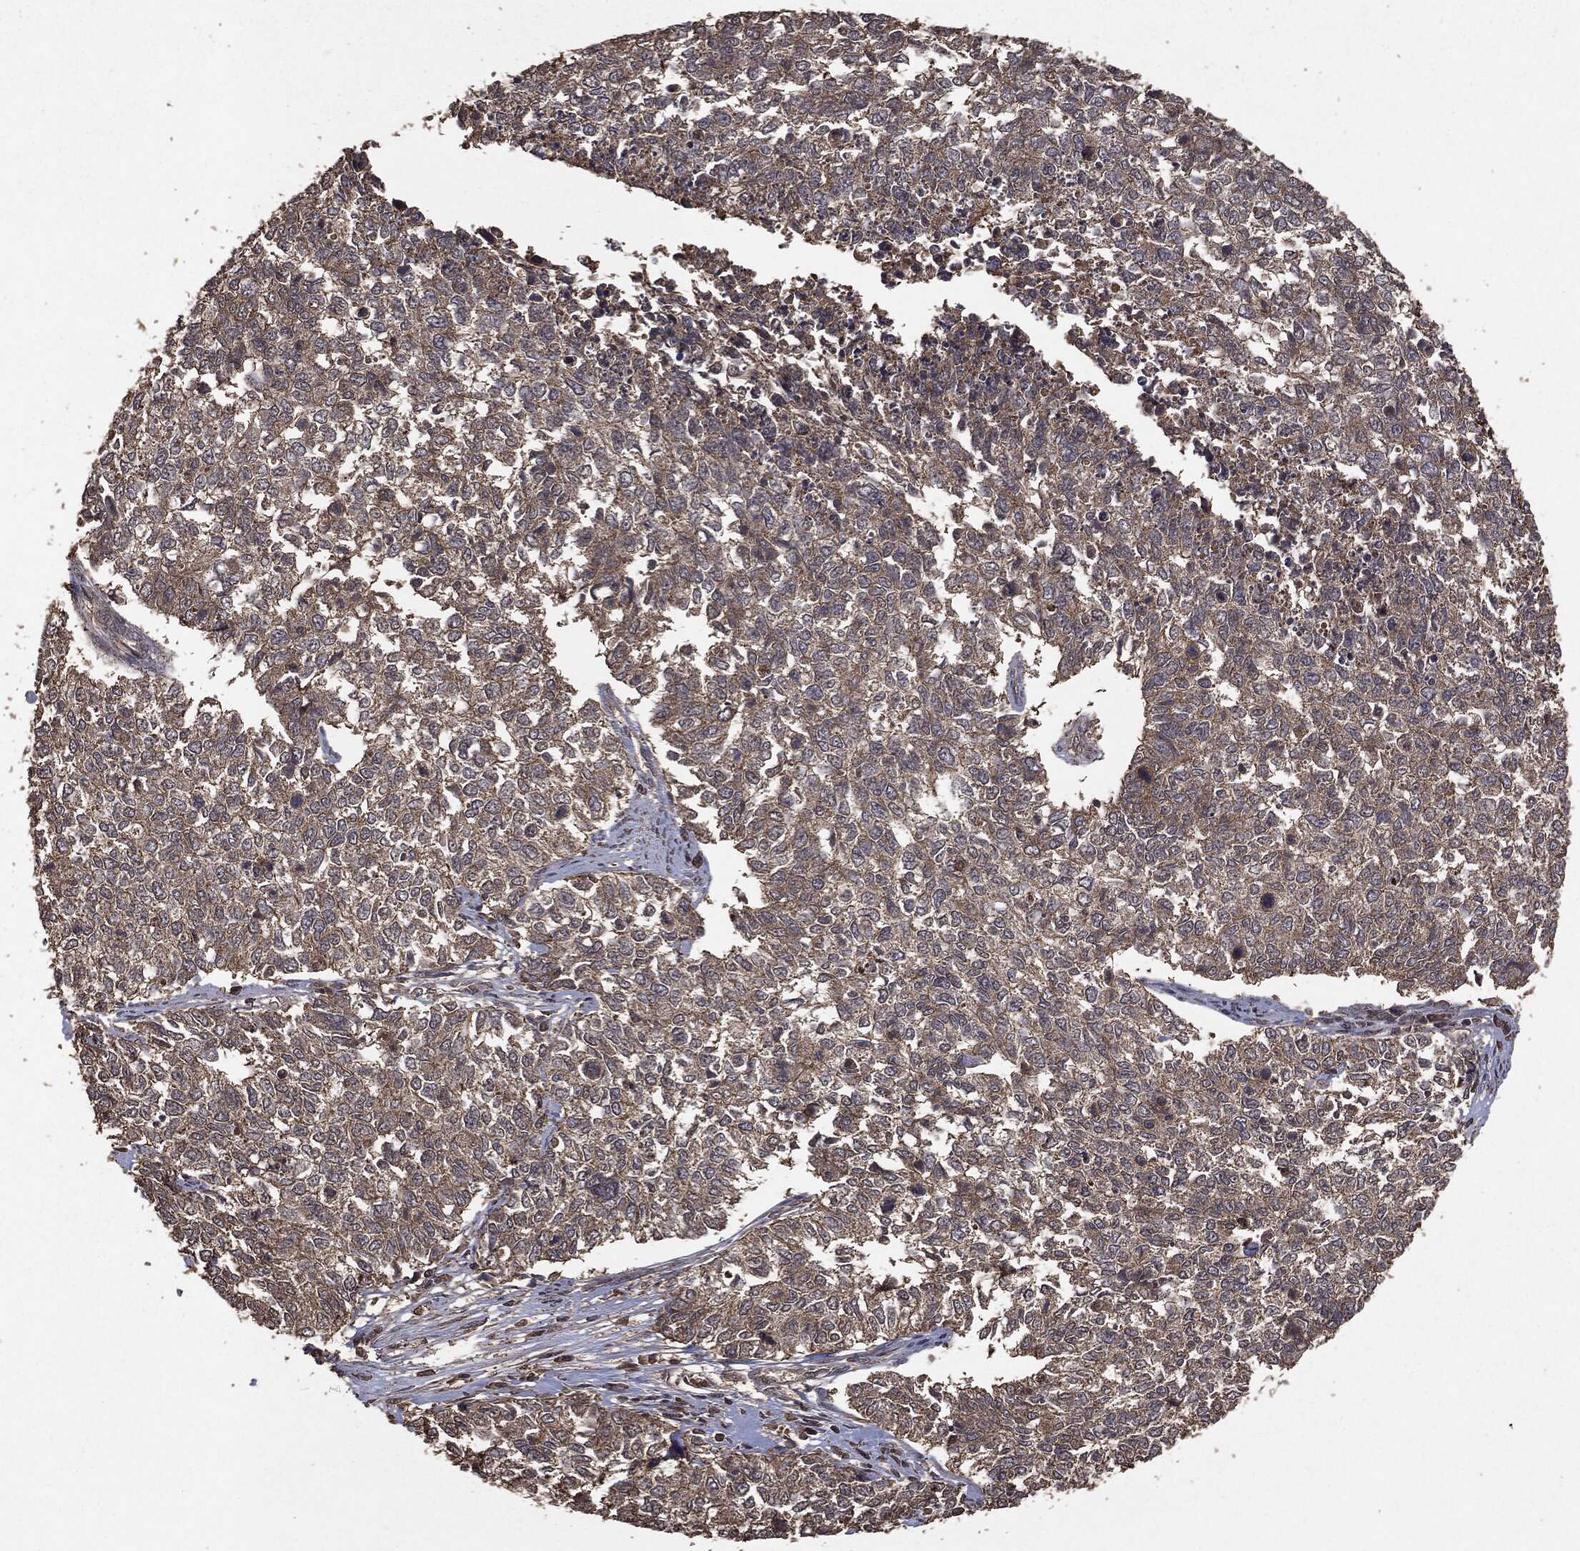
{"staining": {"intensity": "weak", "quantity": "25%-75%", "location": "cytoplasmic/membranous"}, "tissue": "cervical cancer", "cell_type": "Tumor cells", "image_type": "cancer", "snomed": [{"axis": "morphology", "description": "Adenocarcinoma, NOS"}, {"axis": "topography", "description": "Cervix"}], "caption": "Immunohistochemistry (IHC) staining of cervical cancer (adenocarcinoma), which exhibits low levels of weak cytoplasmic/membranous expression in about 25%-75% of tumor cells indicating weak cytoplasmic/membranous protein staining. The staining was performed using DAB (3,3'-diaminobenzidine) (brown) for protein detection and nuclei were counterstained in hematoxylin (blue).", "gene": "NME1", "patient": {"sex": "female", "age": 63}}